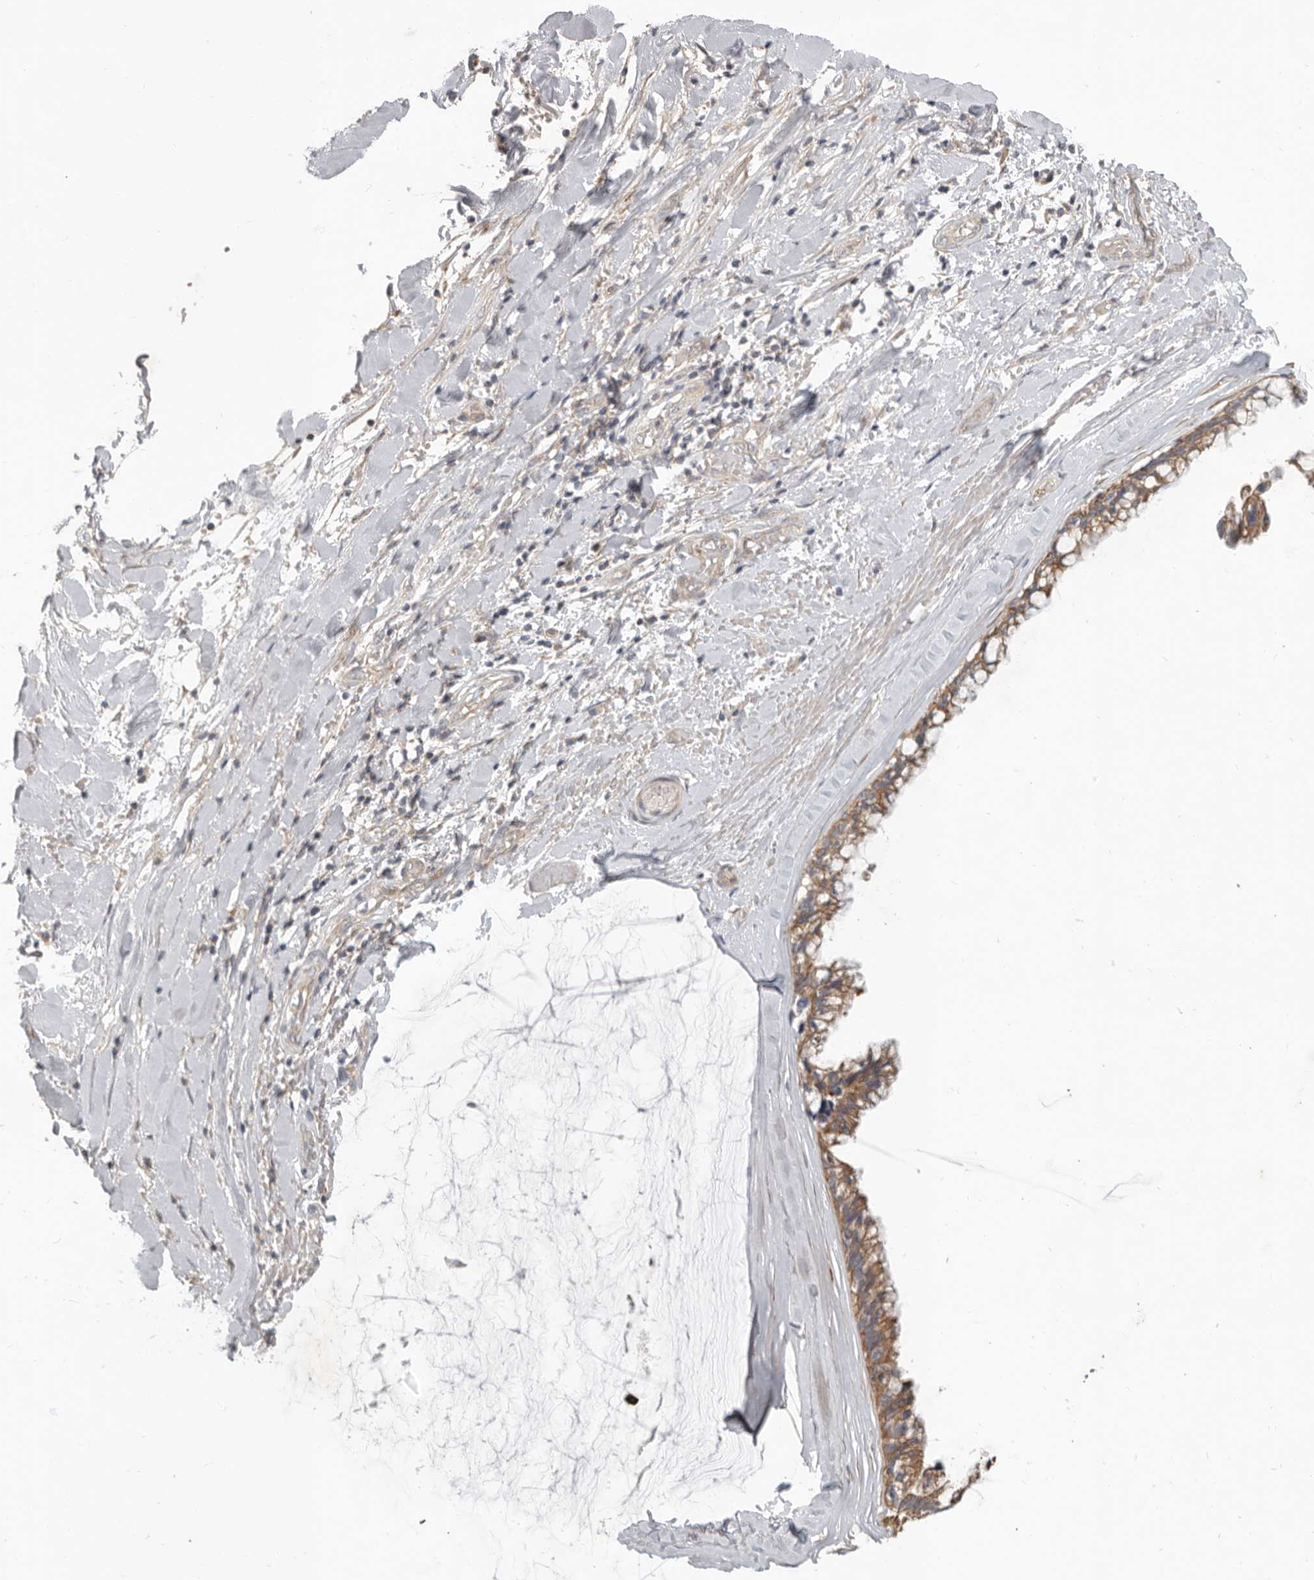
{"staining": {"intensity": "moderate", "quantity": ">75%", "location": "cytoplasmic/membranous"}, "tissue": "ovarian cancer", "cell_type": "Tumor cells", "image_type": "cancer", "snomed": [{"axis": "morphology", "description": "Cystadenocarcinoma, mucinous, NOS"}, {"axis": "topography", "description": "Ovary"}], "caption": "Moderate cytoplasmic/membranous staining for a protein is present in approximately >75% of tumor cells of ovarian mucinous cystadenocarcinoma using immunohistochemistry (IHC).", "gene": "UNK", "patient": {"sex": "female", "age": 39}}